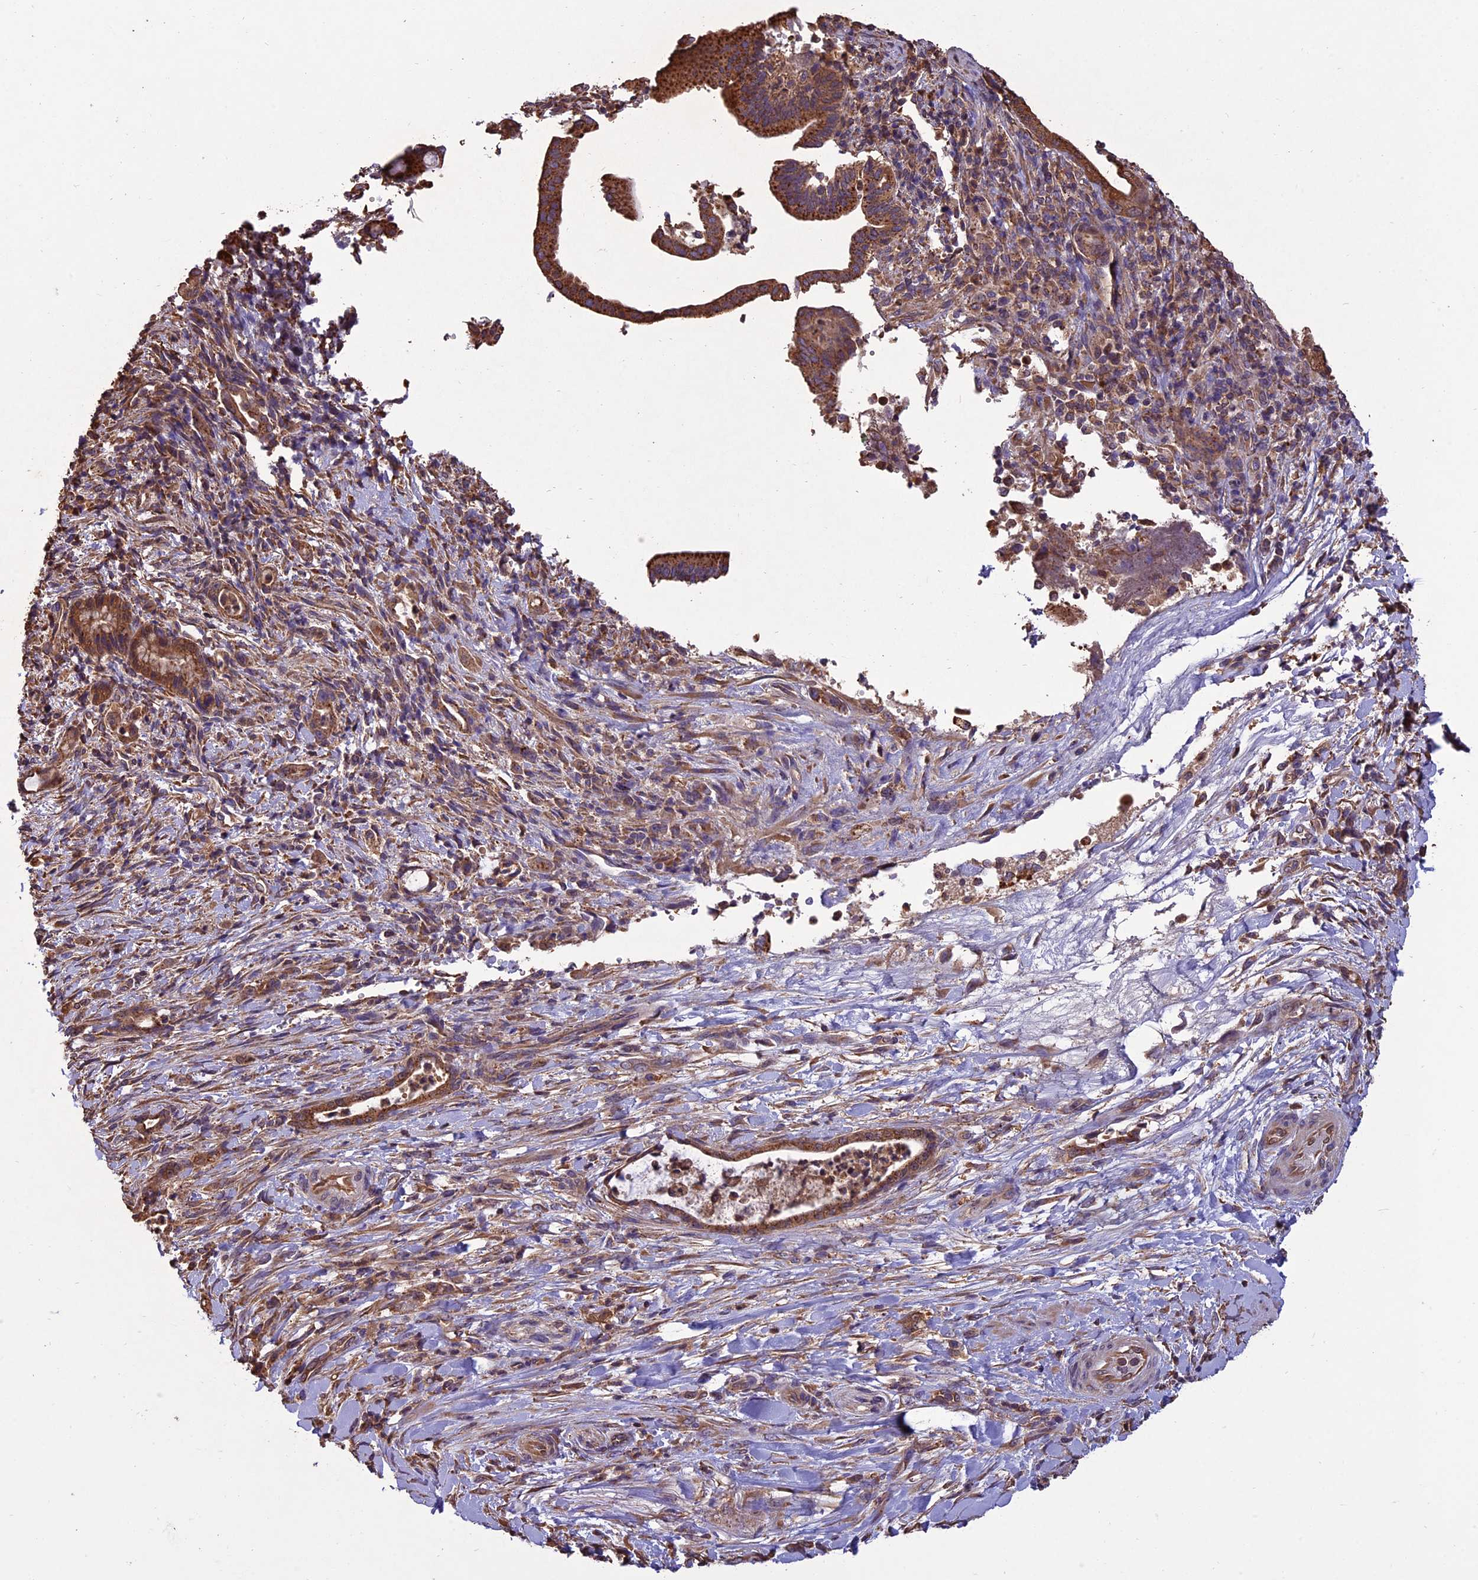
{"staining": {"intensity": "moderate", "quantity": ">75%", "location": "cytoplasmic/membranous"}, "tissue": "pancreatic cancer", "cell_type": "Tumor cells", "image_type": "cancer", "snomed": [{"axis": "morphology", "description": "Normal tissue, NOS"}, {"axis": "morphology", "description": "Adenocarcinoma, NOS"}, {"axis": "topography", "description": "Pancreas"}], "caption": "Protein staining of pancreatic adenocarcinoma tissue reveals moderate cytoplasmic/membranous staining in approximately >75% of tumor cells. The staining was performed using DAB, with brown indicating positive protein expression. Nuclei are stained blue with hematoxylin.", "gene": "CHMP2A", "patient": {"sex": "female", "age": 55}}